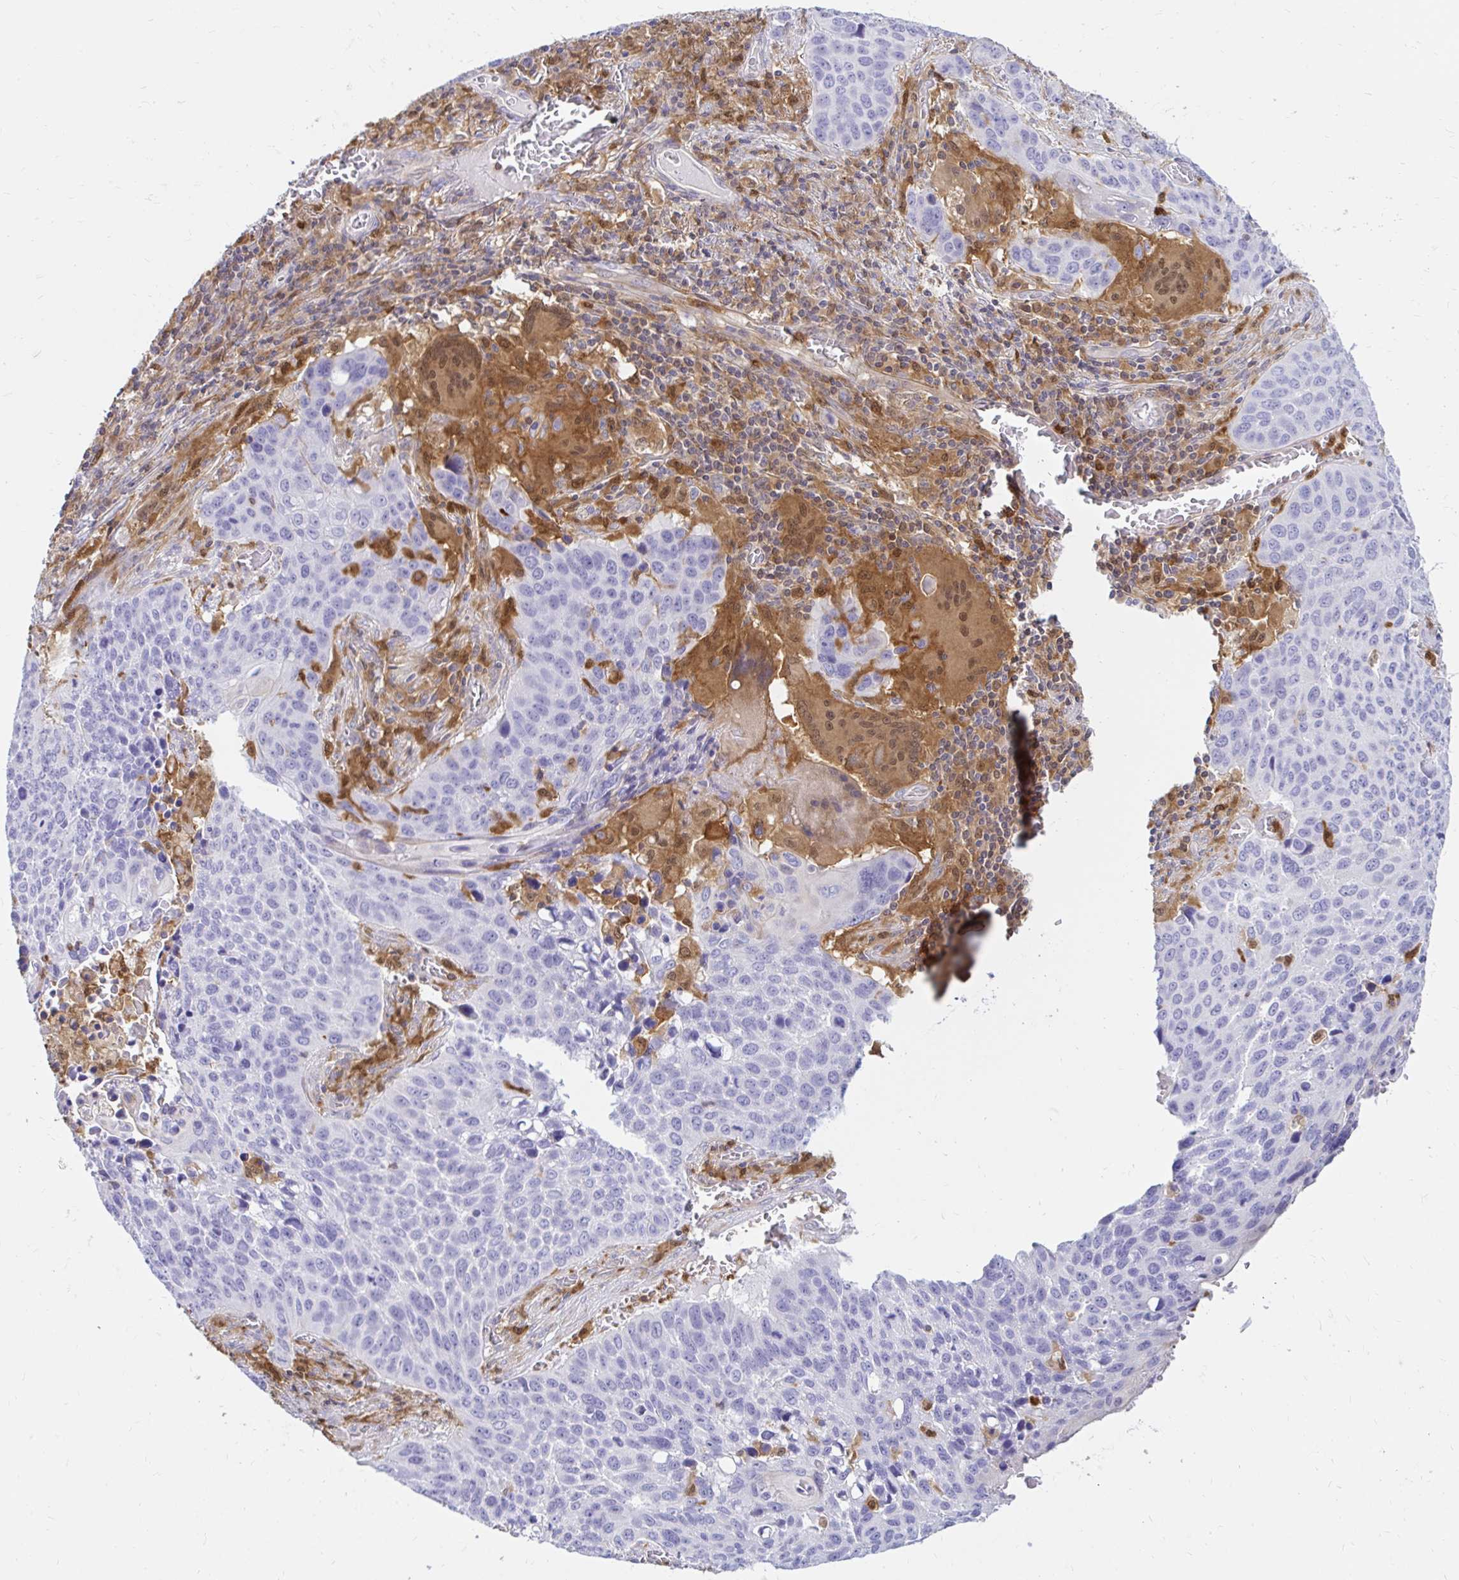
{"staining": {"intensity": "negative", "quantity": "none", "location": "none"}, "tissue": "lung cancer", "cell_type": "Tumor cells", "image_type": "cancer", "snomed": [{"axis": "morphology", "description": "Squamous cell carcinoma, NOS"}, {"axis": "topography", "description": "Lung"}], "caption": "Tumor cells are negative for protein expression in human lung squamous cell carcinoma.", "gene": "PYCARD", "patient": {"sex": "male", "age": 68}}